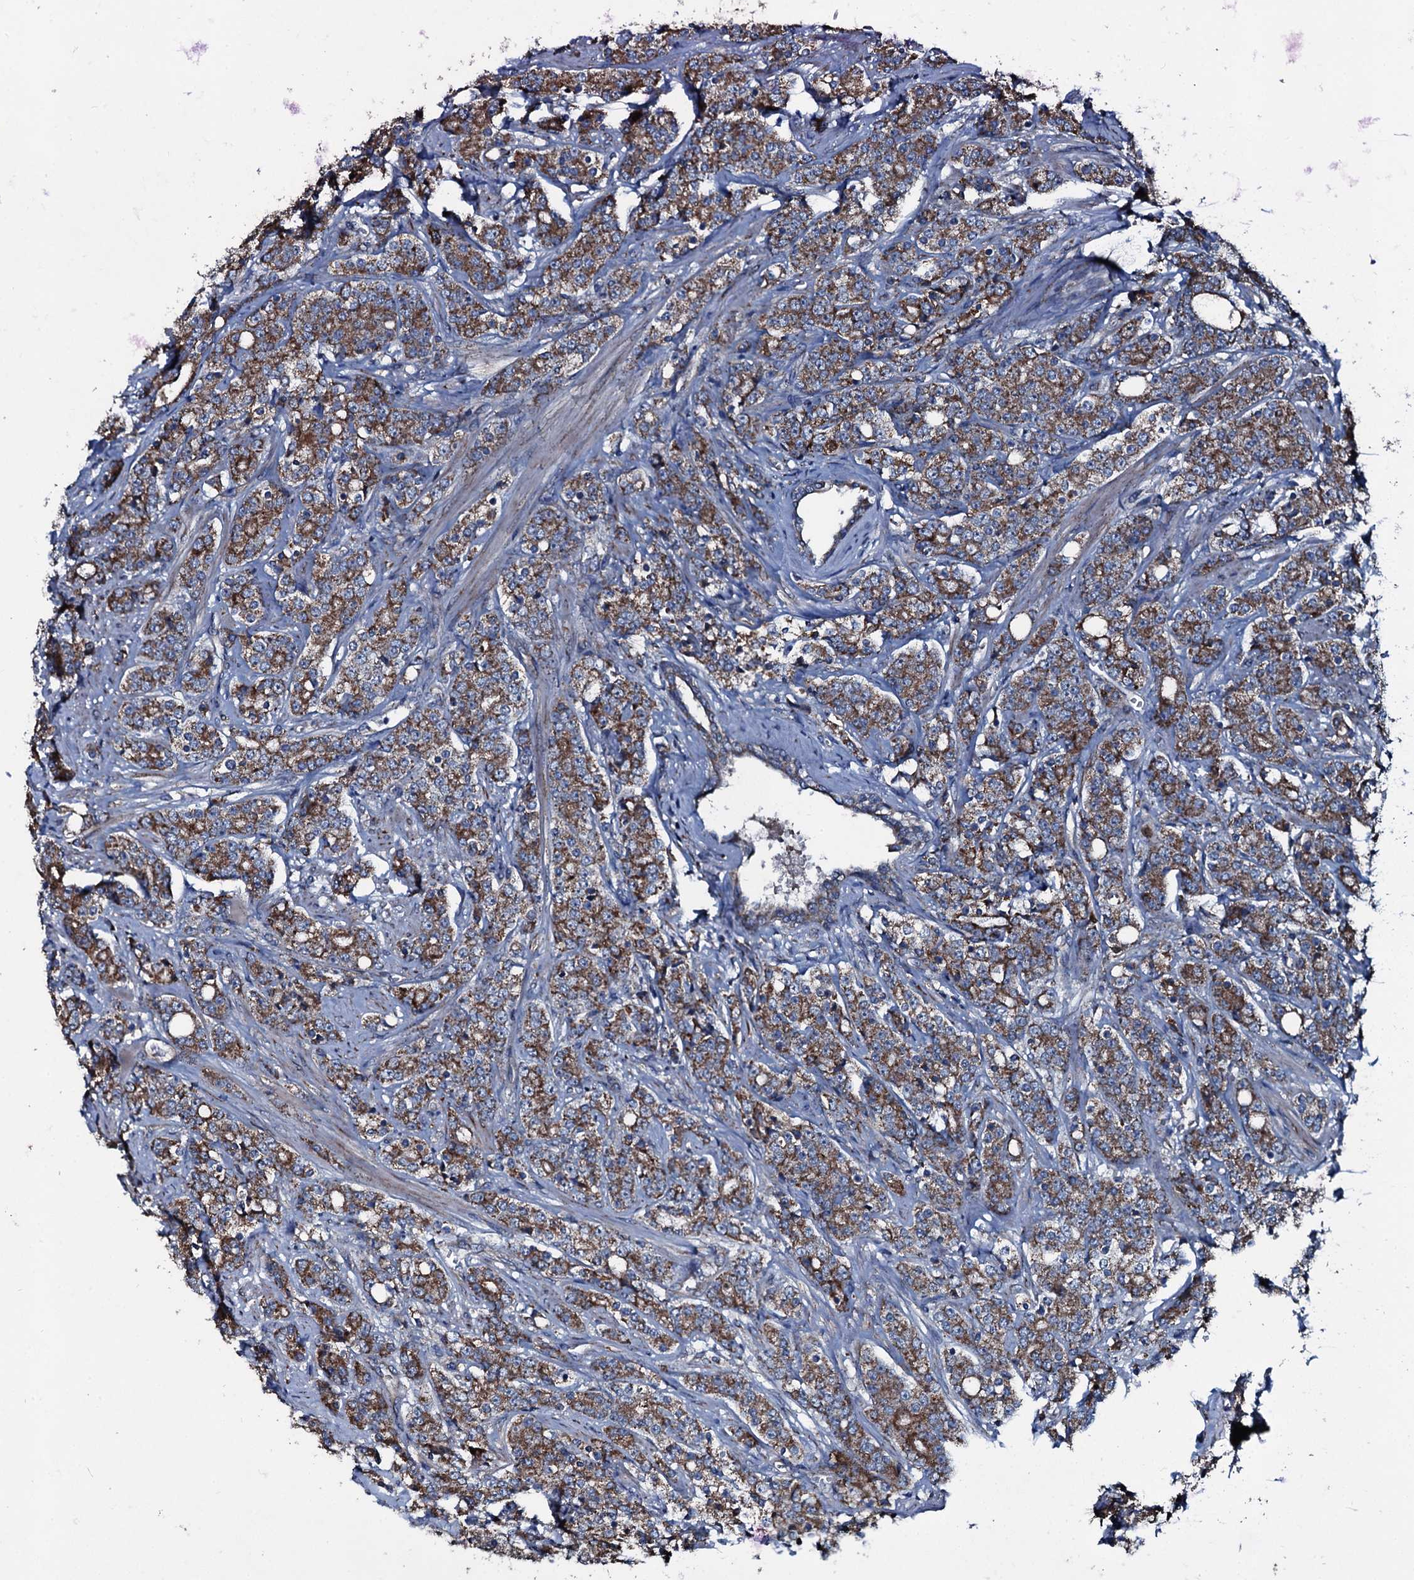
{"staining": {"intensity": "moderate", "quantity": ">75%", "location": "cytoplasmic/membranous"}, "tissue": "prostate cancer", "cell_type": "Tumor cells", "image_type": "cancer", "snomed": [{"axis": "morphology", "description": "Adenocarcinoma, High grade"}, {"axis": "topography", "description": "Prostate"}], "caption": "This is a histology image of immunohistochemistry staining of prostate adenocarcinoma (high-grade), which shows moderate staining in the cytoplasmic/membranous of tumor cells.", "gene": "ACSS3", "patient": {"sex": "male", "age": 62}}